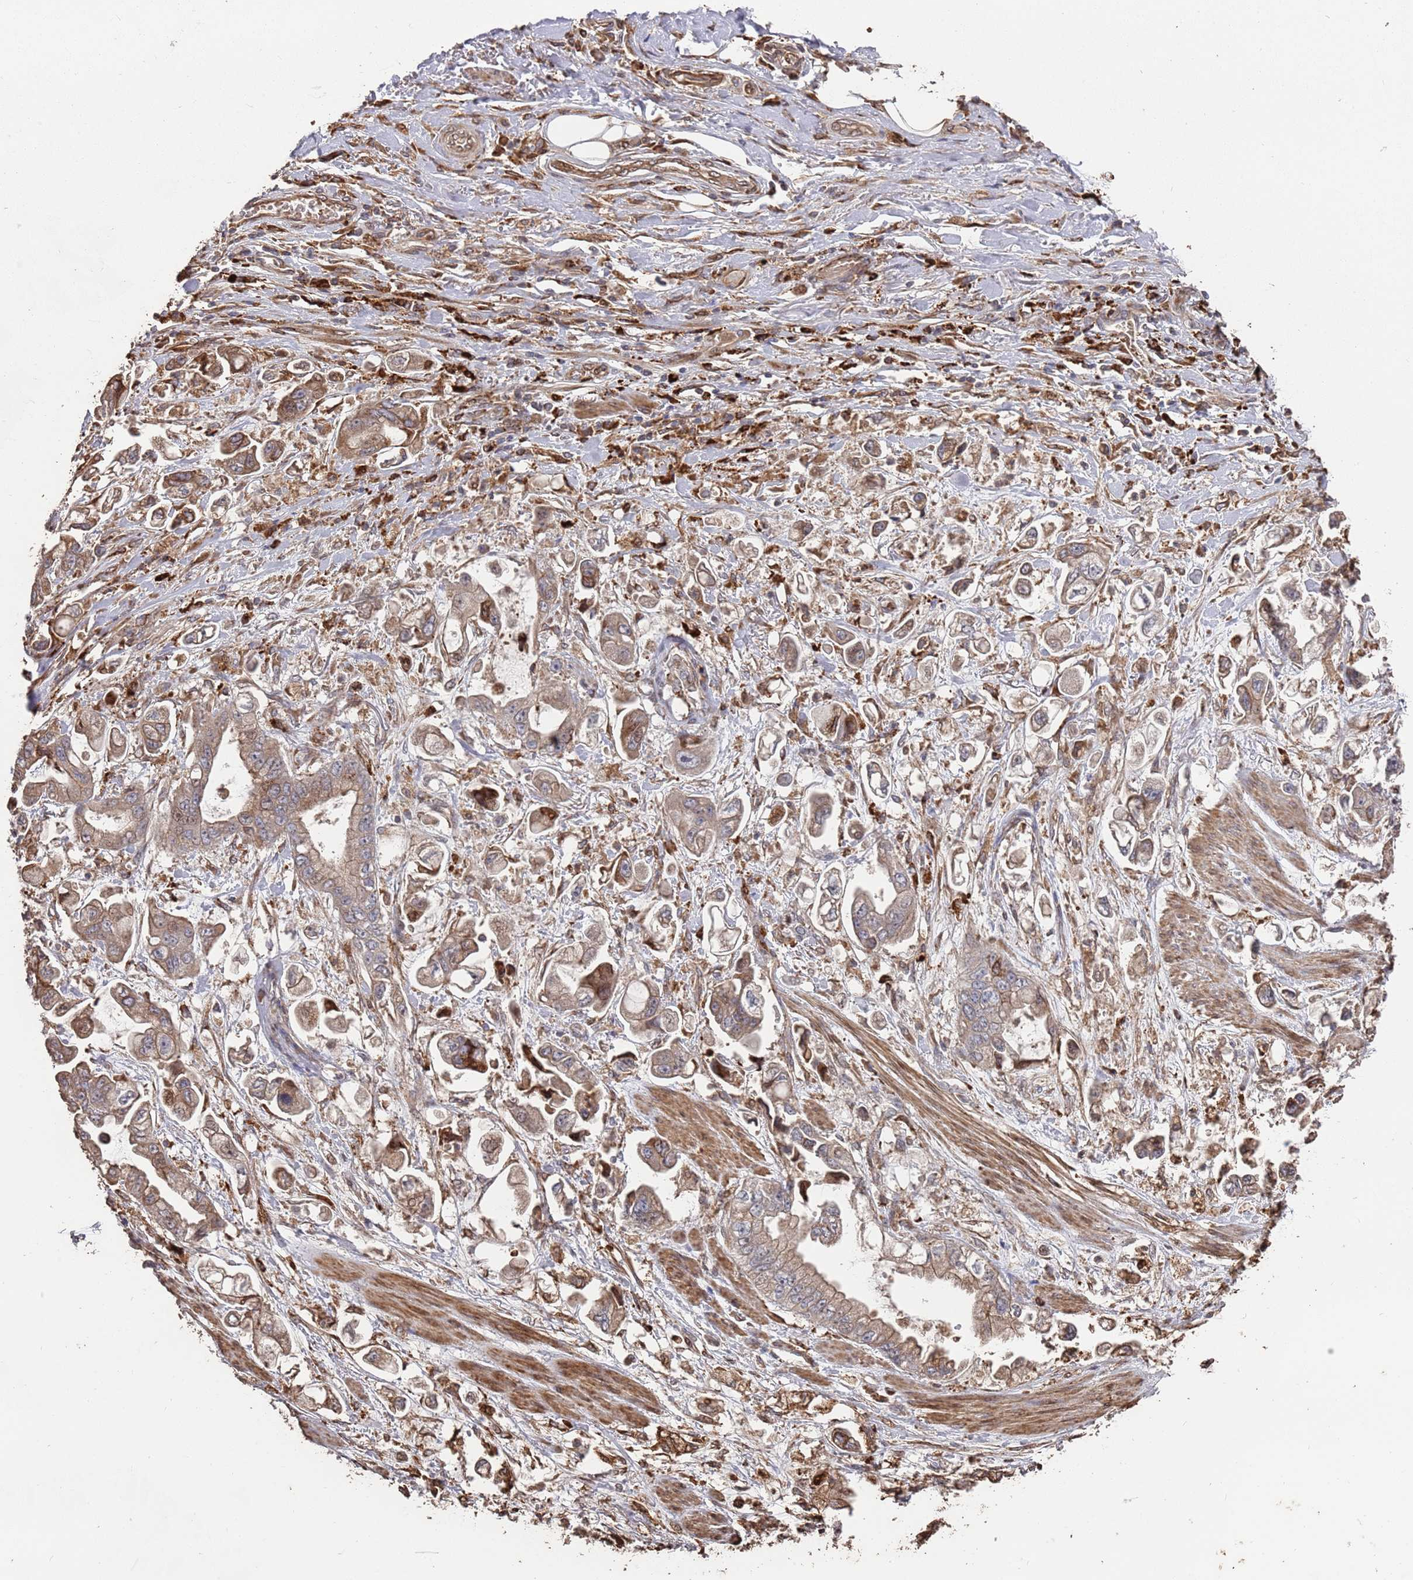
{"staining": {"intensity": "moderate", "quantity": ">75%", "location": "cytoplasmic/membranous"}, "tissue": "stomach cancer", "cell_type": "Tumor cells", "image_type": "cancer", "snomed": [{"axis": "morphology", "description": "Adenocarcinoma, NOS"}, {"axis": "topography", "description": "Stomach"}], "caption": "Immunohistochemistry (IHC) staining of stomach adenocarcinoma, which reveals medium levels of moderate cytoplasmic/membranous staining in approximately >75% of tumor cells indicating moderate cytoplasmic/membranous protein staining. The staining was performed using DAB (brown) for protein detection and nuclei were counterstained in hematoxylin (blue).", "gene": "LACC1", "patient": {"sex": "male", "age": 62}}